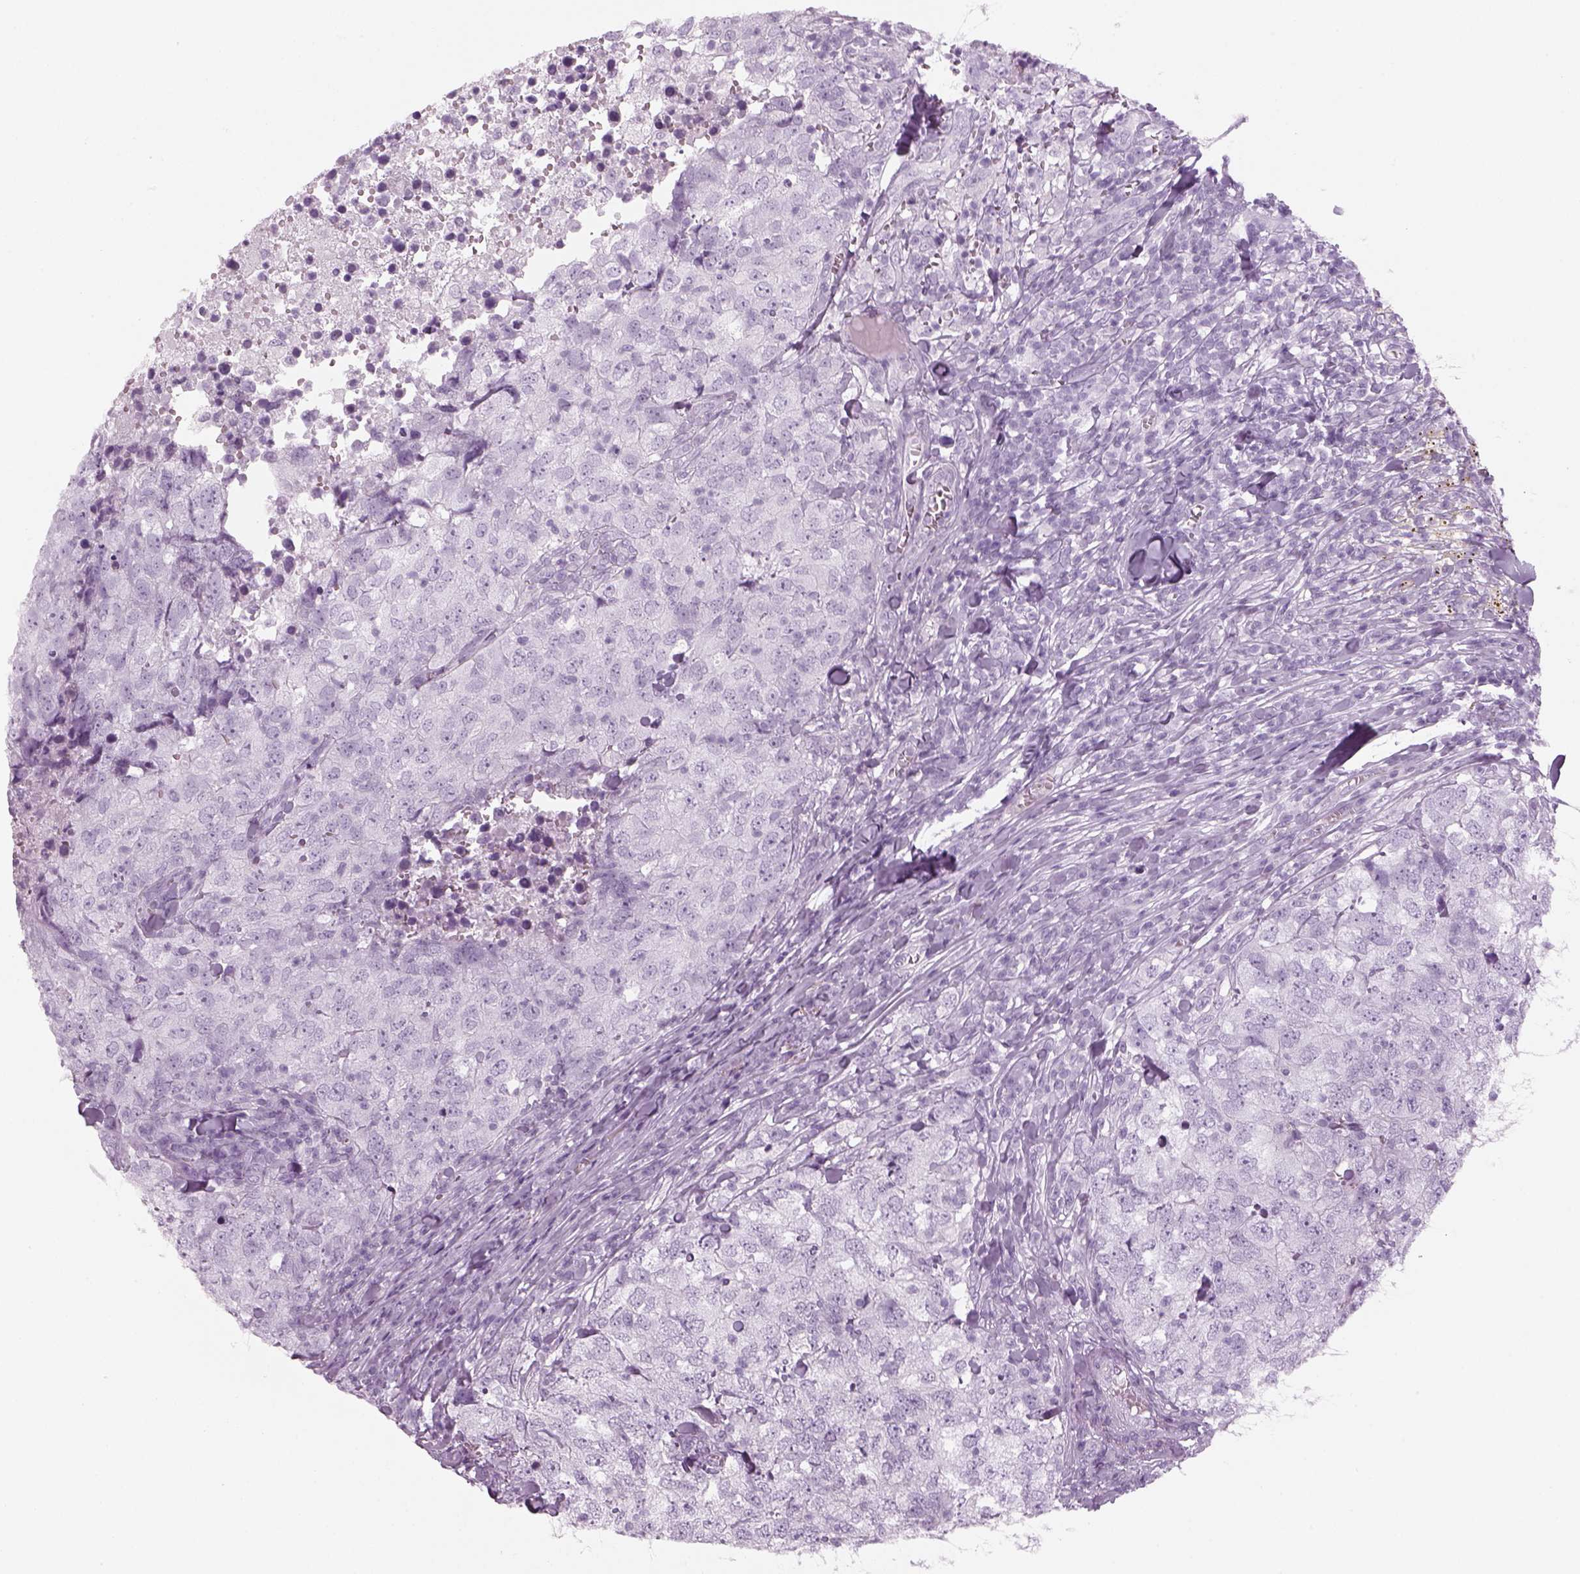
{"staining": {"intensity": "negative", "quantity": "none", "location": "none"}, "tissue": "breast cancer", "cell_type": "Tumor cells", "image_type": "cancer", "snomed": [{"axis": "morphology", "description": "Duct carcinoma"}, {"axis": "topography", "description": "Breast"}], "caption": "An immunohistochemistry histopathology image of breast invasive ductal carcinoma is shown. There is no staining in tumor cells of breast invasive ductal carcinoma.", "gene": "PABPC1L2B", "patient": {"sex": "female", "age": 30}}